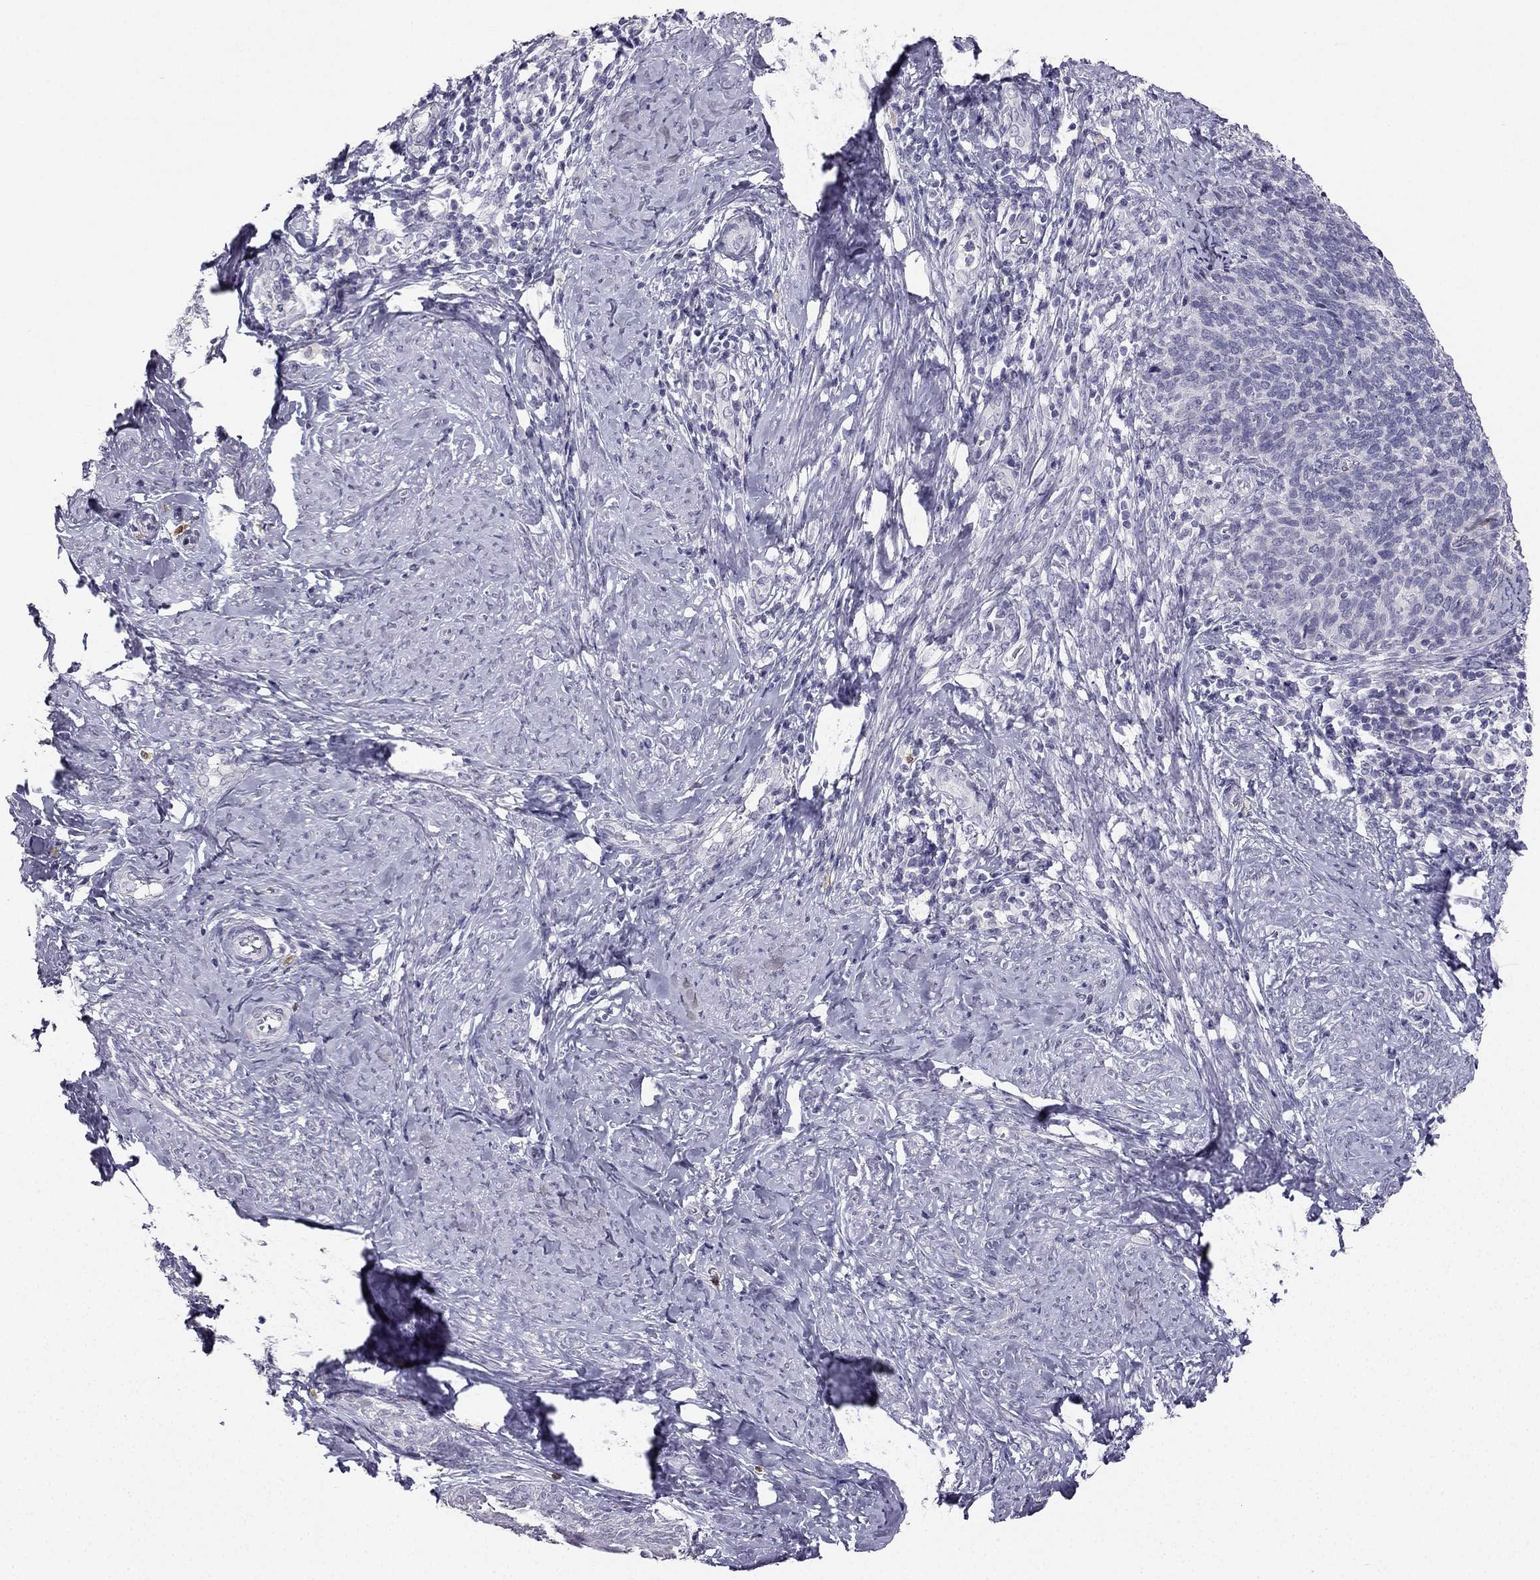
{"staining": {"intensity": "negative", "quantity": "none", "location": "none"}, "tissue": "cervical cancer", "cell_type": "Tumor cells", "image_type": "cancer", "snomed": [{"axis": "morphology", "description": "Normal tissue, NOS"}, {"axis": "morphology", "description": "Squamous cell carcinoma, NOS"}, {"axis": "topography", "description": "Cervix"}], "caption": "Tumor cells show no significant expression in squamous cell carcinoma (cervical).", "gene": "CALB2", "patient": {"sex": "female", "age": 39}}